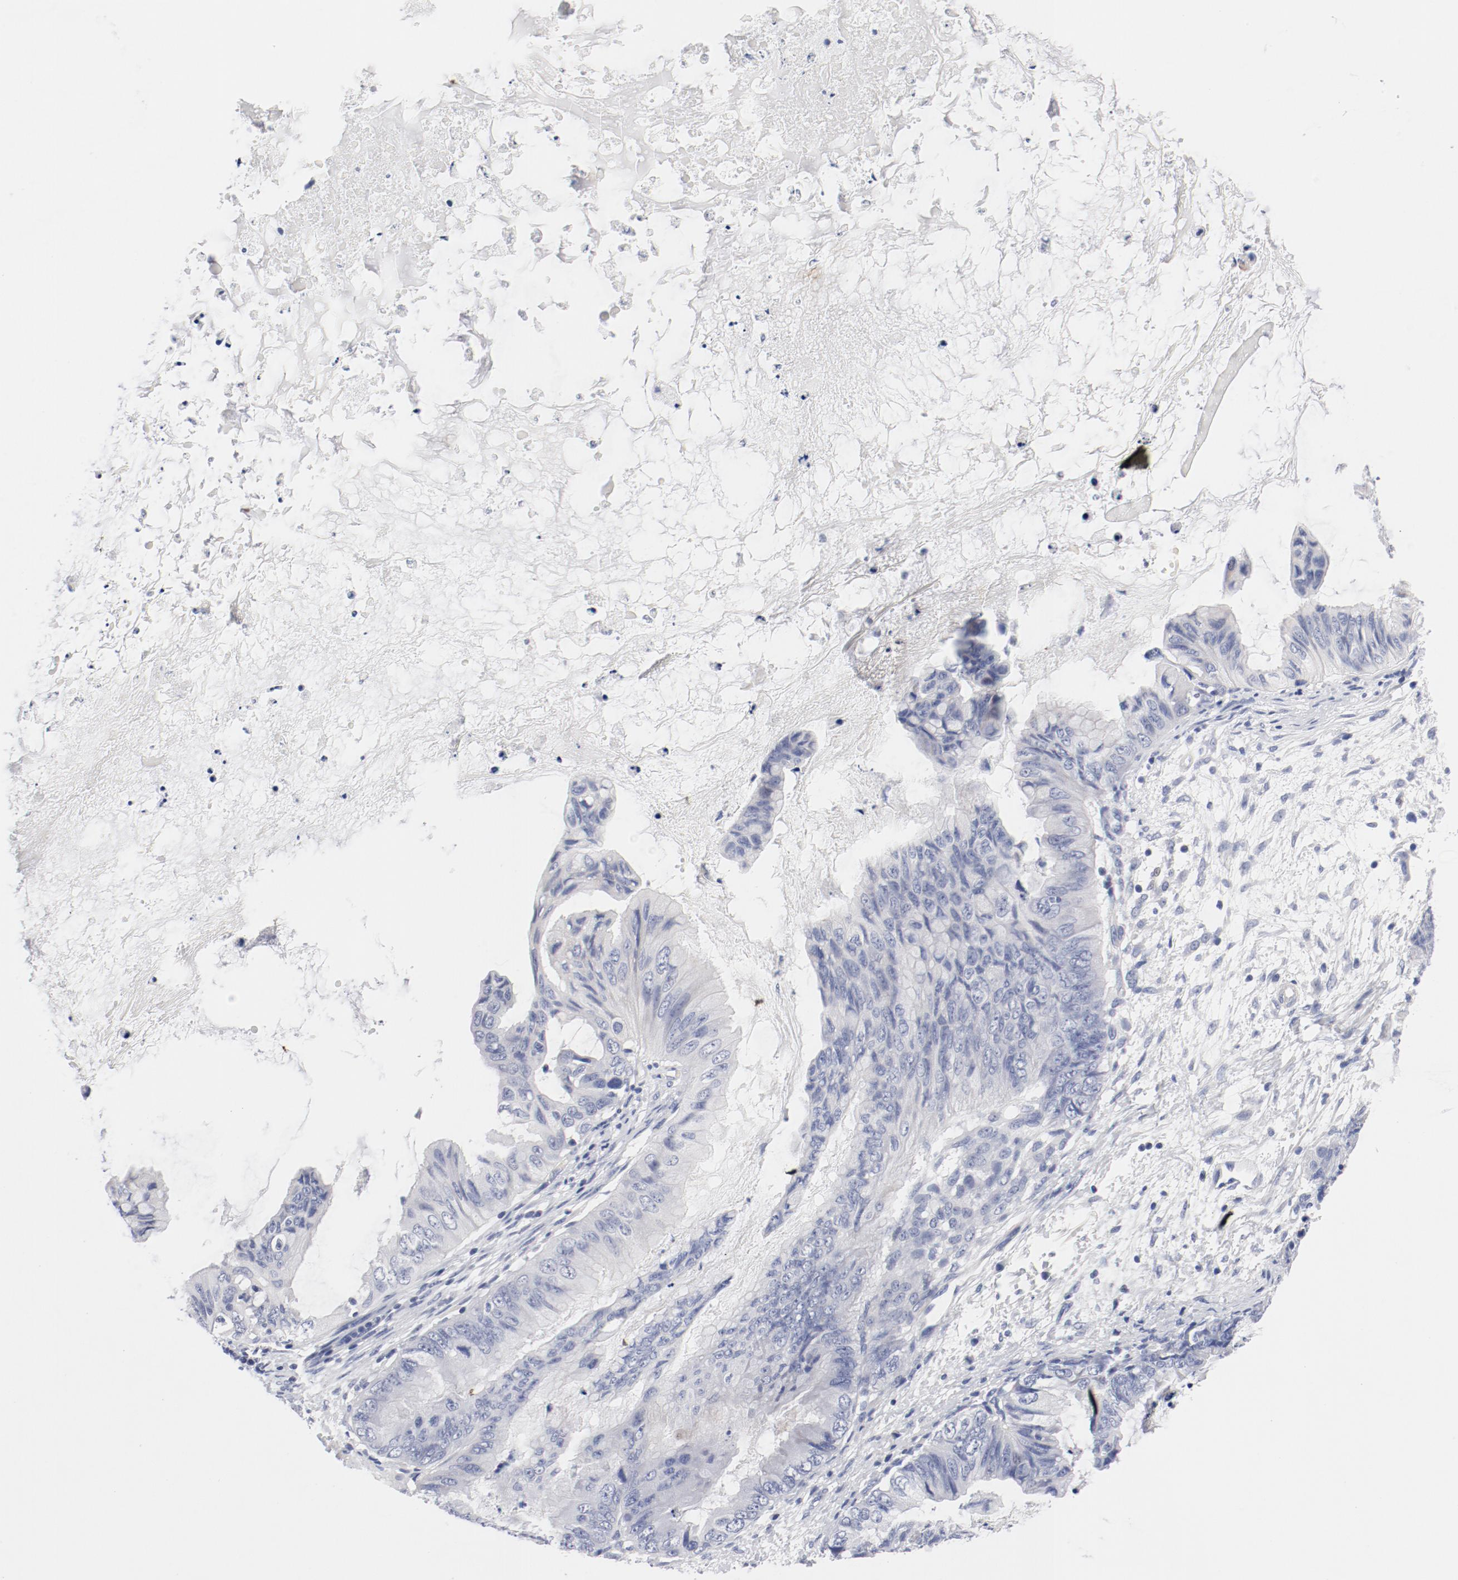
{"staining": {"intensity": "negative", "quantity": "none", "location": "none"}, "tissue": "ovarian cancer", "cell_type": "Tumor cells", "image_type": "cancer", "snomed": [{"axis": "morphology", "description": "Cystadenocarcinoma, mucinous, NOS"}, {"axis": "topography", "description": "Ovary"}], "caption": "Human mucinous cystadenocarcinoma (ovarian) stained for a protein using IHC reveals no staining in tumor cells.", "gene": "KCNK13", "patient": {"sex": "female", "age": 36}}